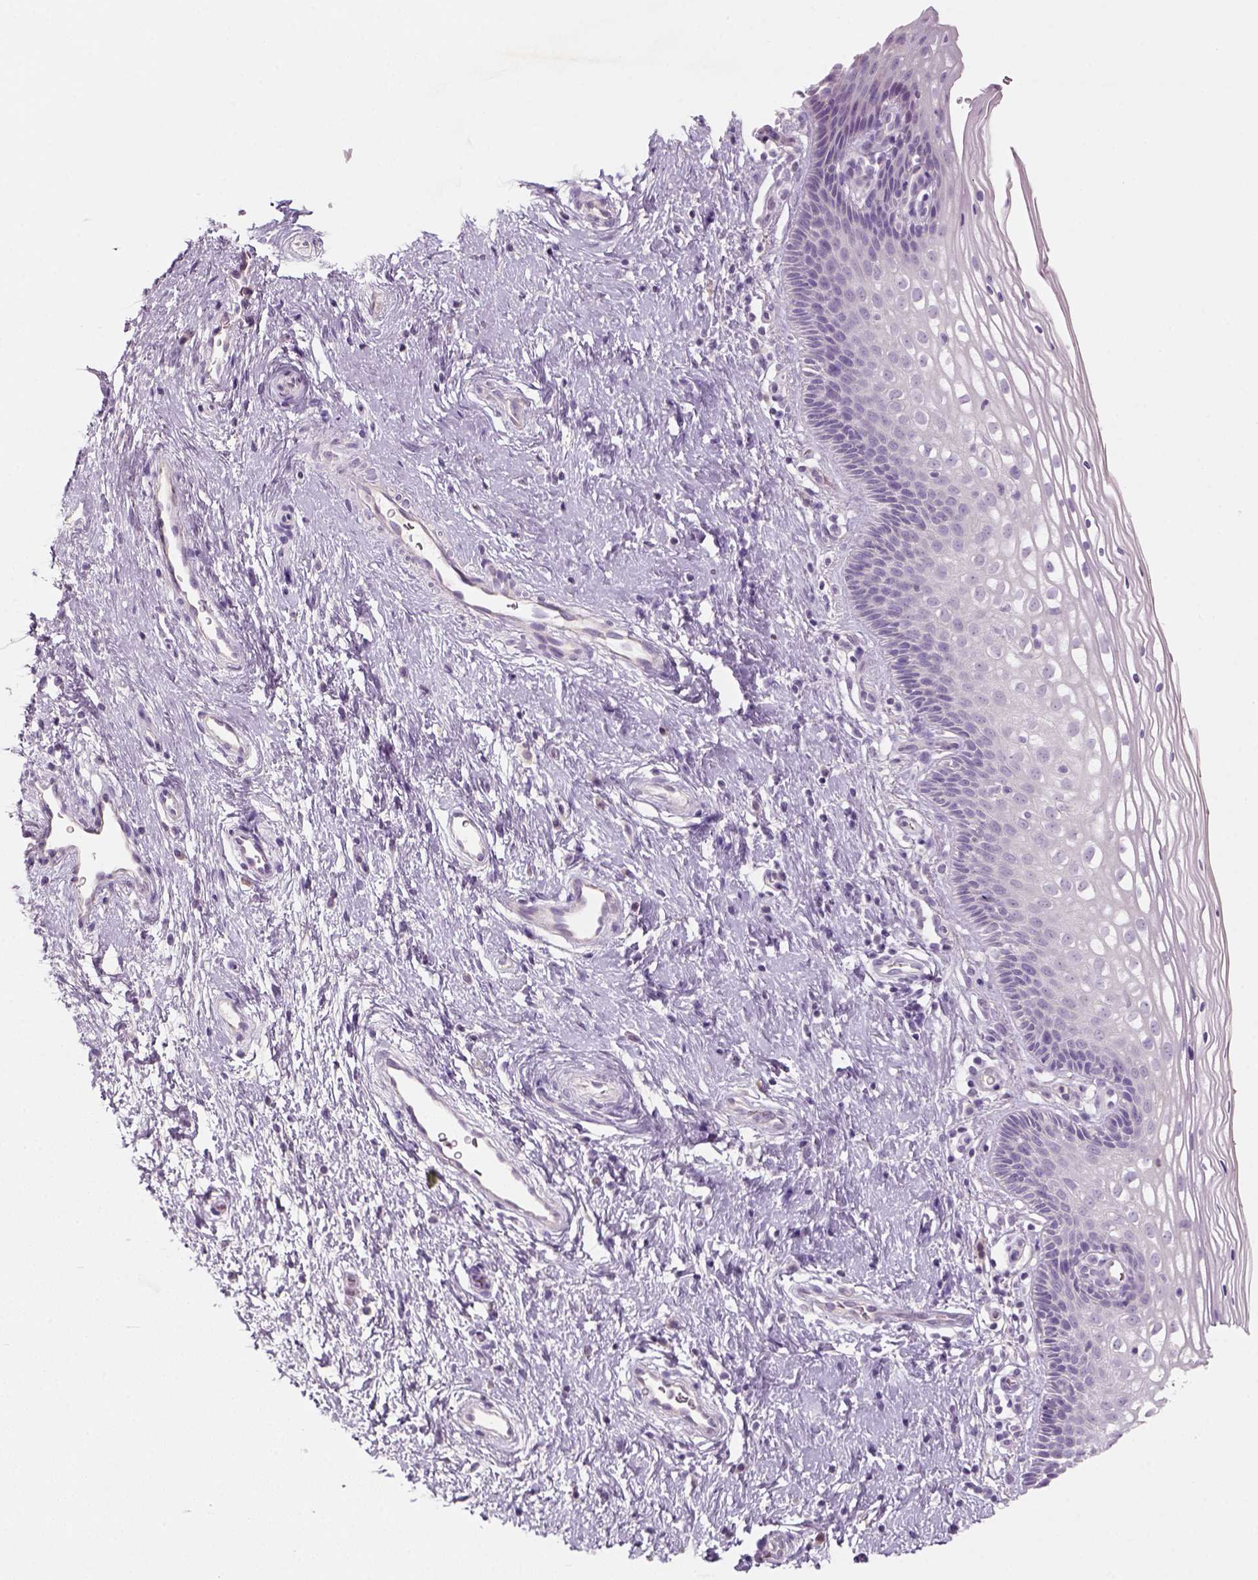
{"staining": {"intensity": "negative", "quantity": "none", "location": "none"}, "tissue": "cervix", "cell_type": "Glandular cells", "image_type": "normal", "snomed": [{"axis": "morphology", "description": "Normal tissue, NOS"}, {"axis": "topography", "description": "Cervix"}], "caption": "The immunohistochemistry (IHC) photomicrograph has no significant positivity in glandular cells of cervix. Nuclei are stained in blue.", "gene": "KRT25", "patient": {"sex": "female", "age": 34}}